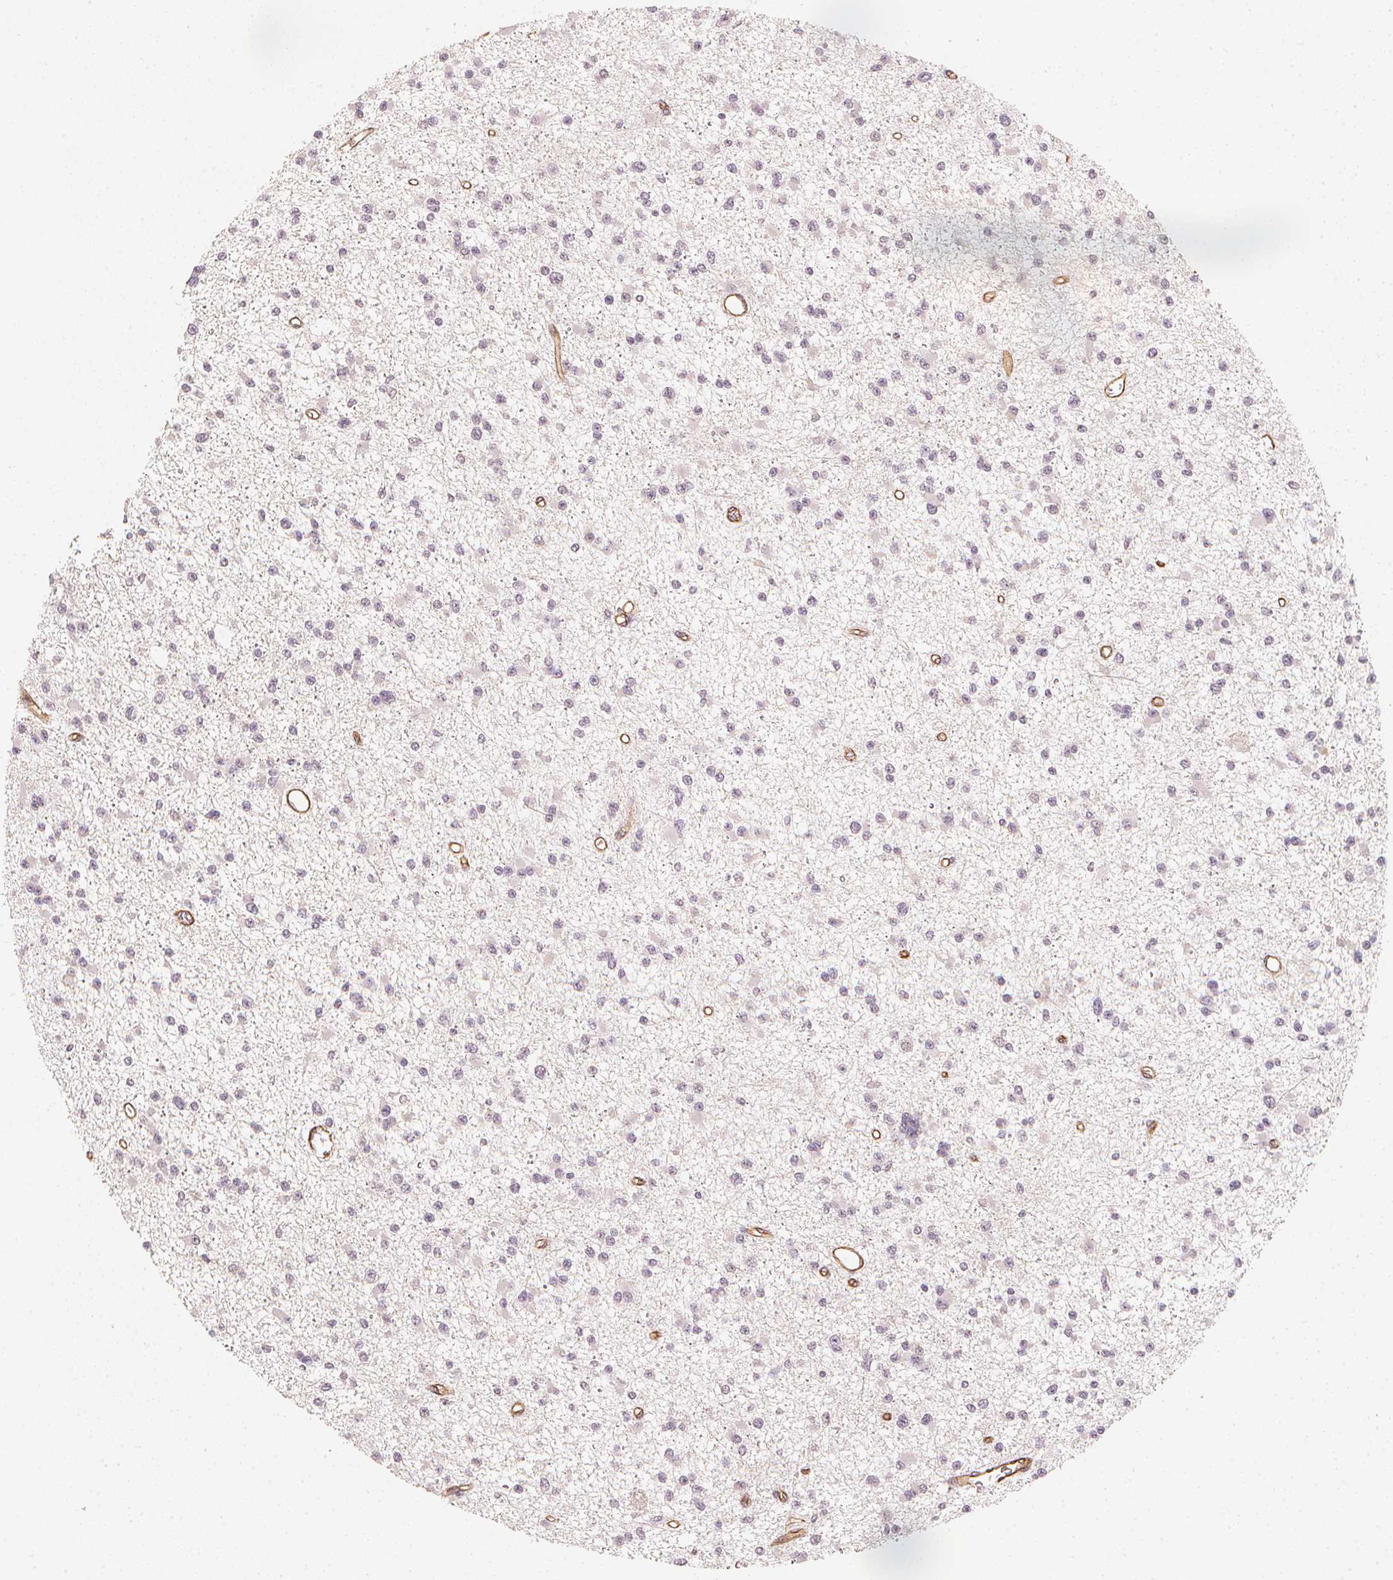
{"staining": {"intensity": "negative", "quantity": "none", "location": "none"}, "tissue": "glioma", "cell_type": "Tumor cells", "image_type": "cancer", "snomed": [{"axis": "morphology", "description": "Glioma, malignant, Low grade"}, {"axis": "topography", "description": "Brain"}], "caption": "Immunohistochemistry photomicrograph of glioma stained for a protein (brown), which reveals no staining in tumor cells. The staining is performed using DAB brown chromogen with nuclei counter-stained in using hematoxylin.", "gene": "CIB1", "patient": {"sex": "female", "age": 22}}